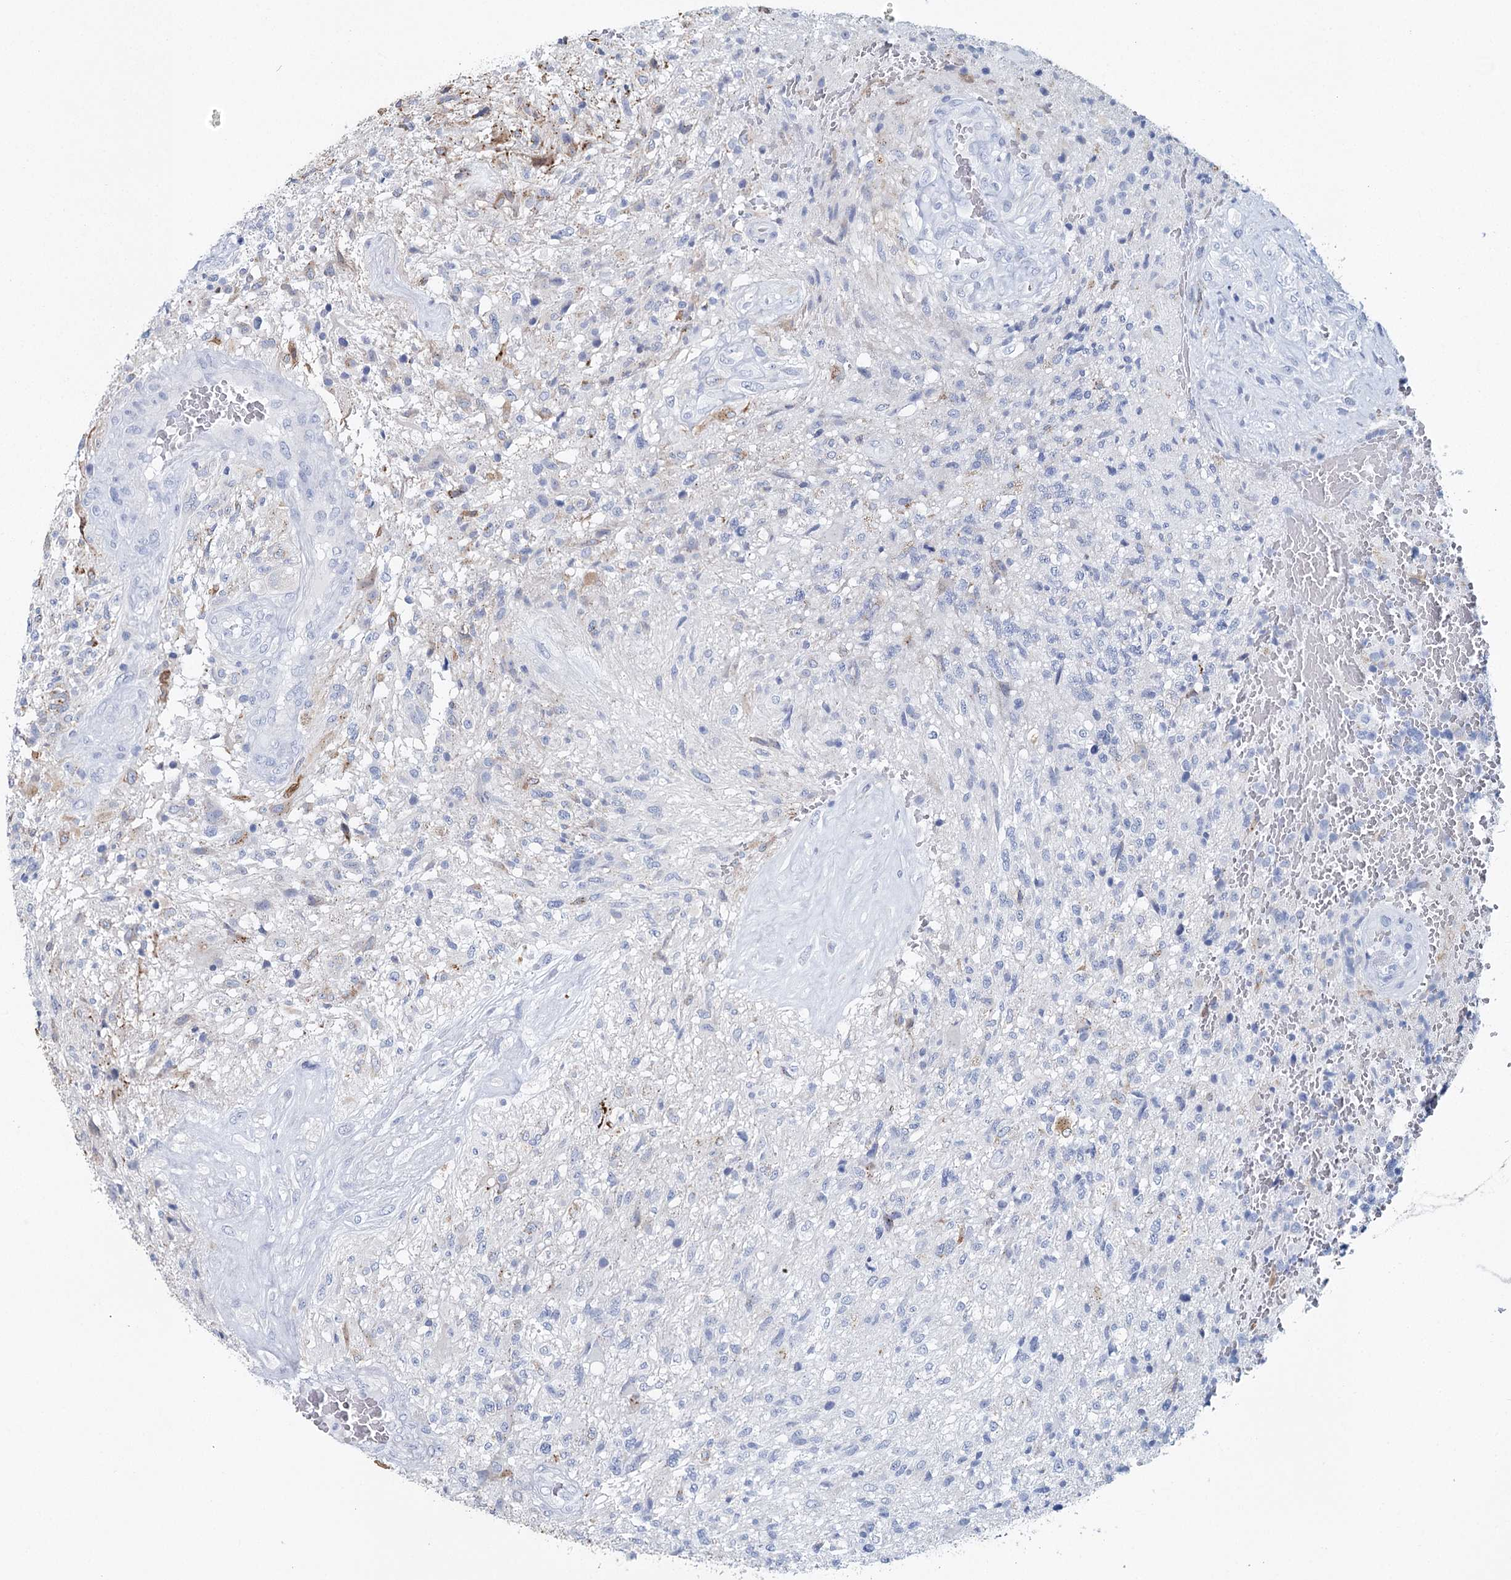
{"staining": {"intensity": "negative", "quantity": "none", "location": "none"}, "tissue": "glioma", "cell_type": "Tumor cells", "image_type": "cancer", "snomed": [{"axis": "morphology", "description": "Glioma, malignant, High grade"}, {"axis": "topography", "description": "Brain"}], "caption": "Tumor cells are negative for protein expression in human glioma. (Stains: DAB immunohistochemistry (IHC) with hematoxylin counter stain, Microscopy: brightfield microscopy at high magnification).", "gene": "METTL7B", "patient": {"sex": "male", "age": 56}}